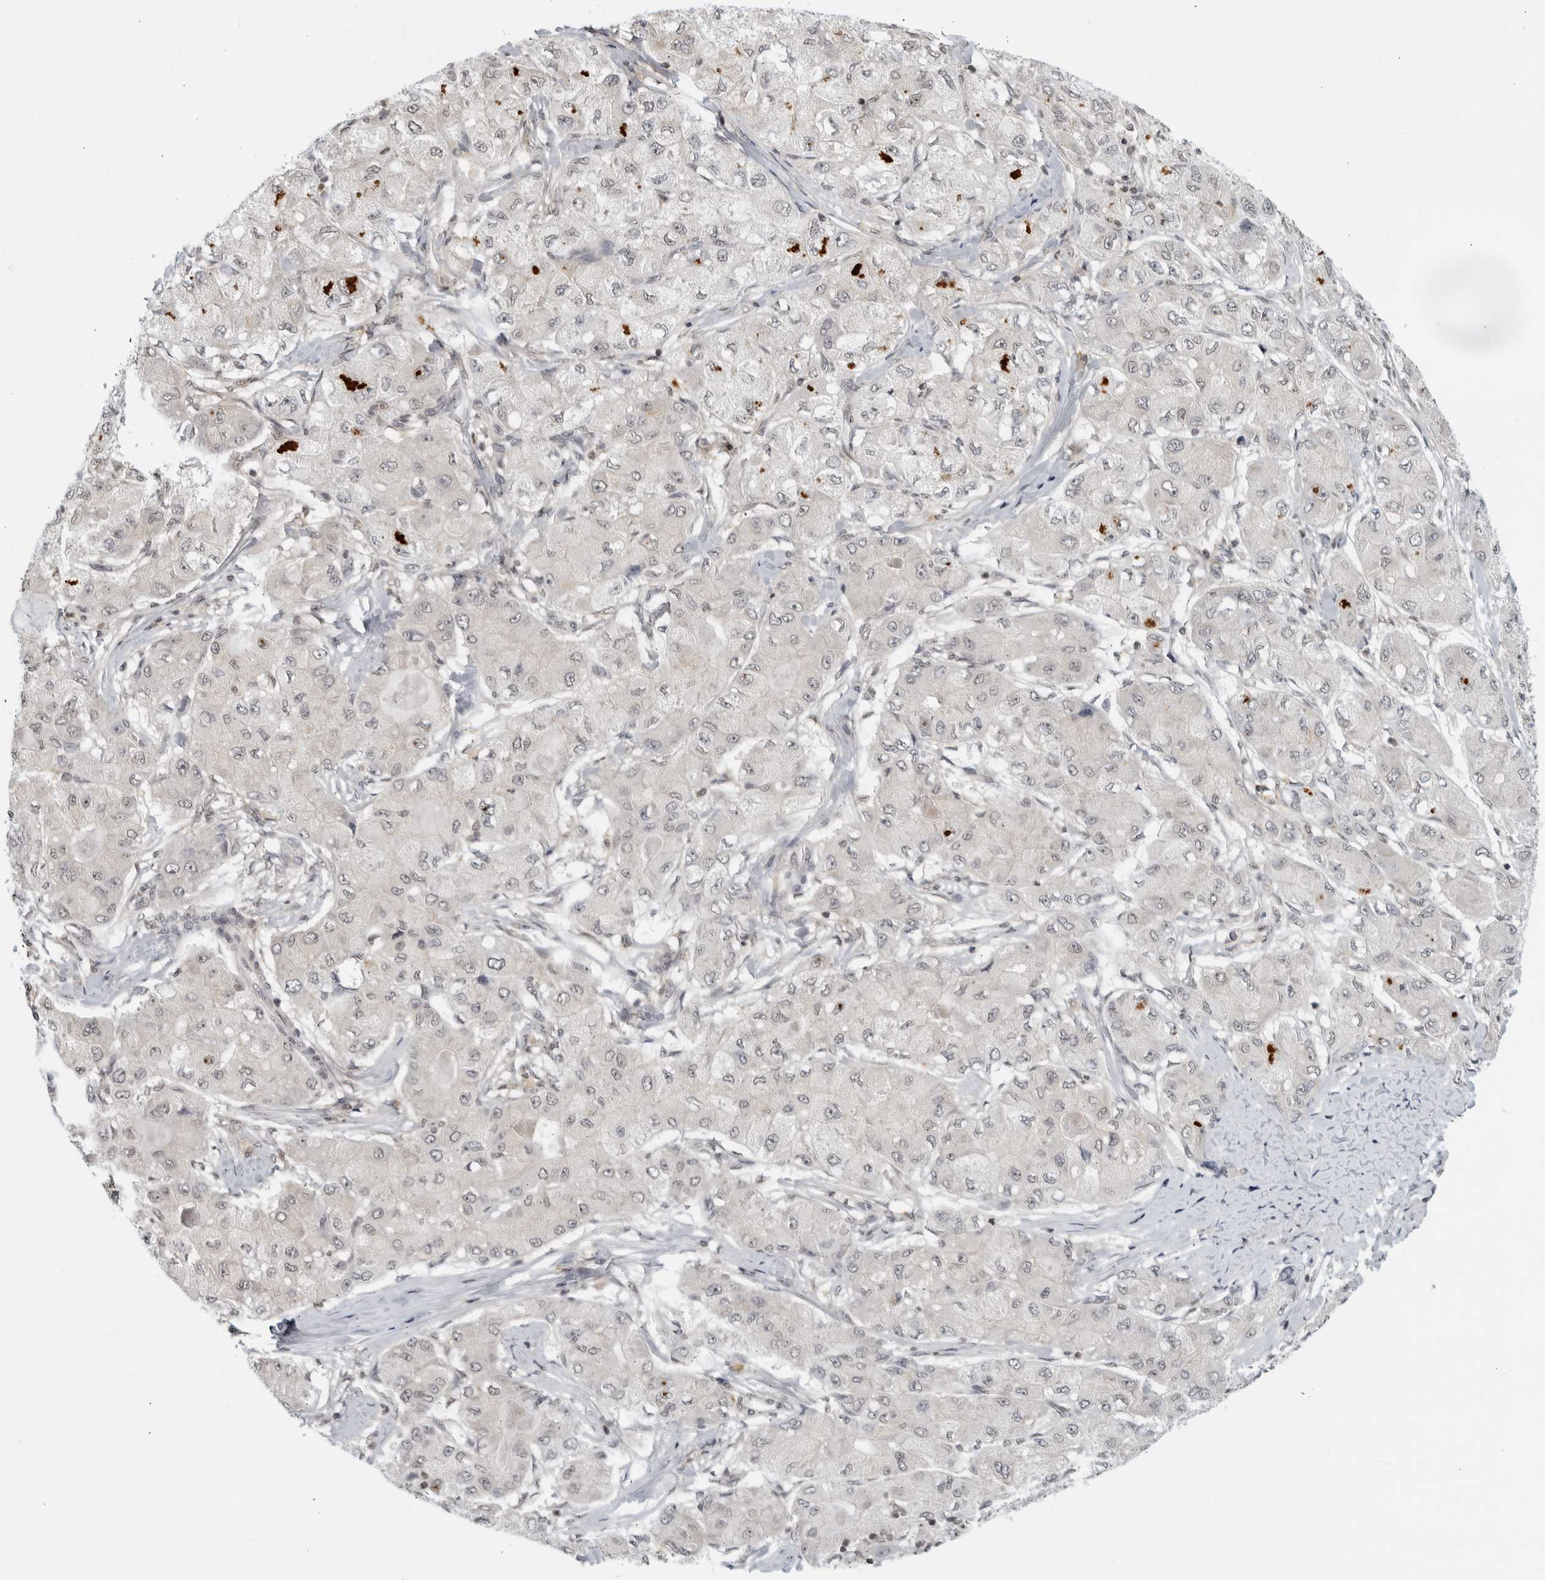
{"staining": {"intensity": "moderate", "quantity": "<25%", "location": "nuclear"}, "tissue": "liver cancer", "cell_type": "Tumor cells", "image_type": "cancer", "snomed": [{"axis": "morphology", "description": "Carcinoma, Hepatocellular, NOS"}, {"axis": "topography", "description": "Liver"}], "caption": "Protein analysis of liver cancer (hepatocellular carcinoma) tissue exhibits moderate nuclear staining in approximately <25% of tumor cells. The staining is performed using DAB brown chromogen to label protein expression. The nuclei are counter-stained blue using hematoxylin.", "gene": "CC2D1B", "patient": {"sex": "male", "age": 80}}